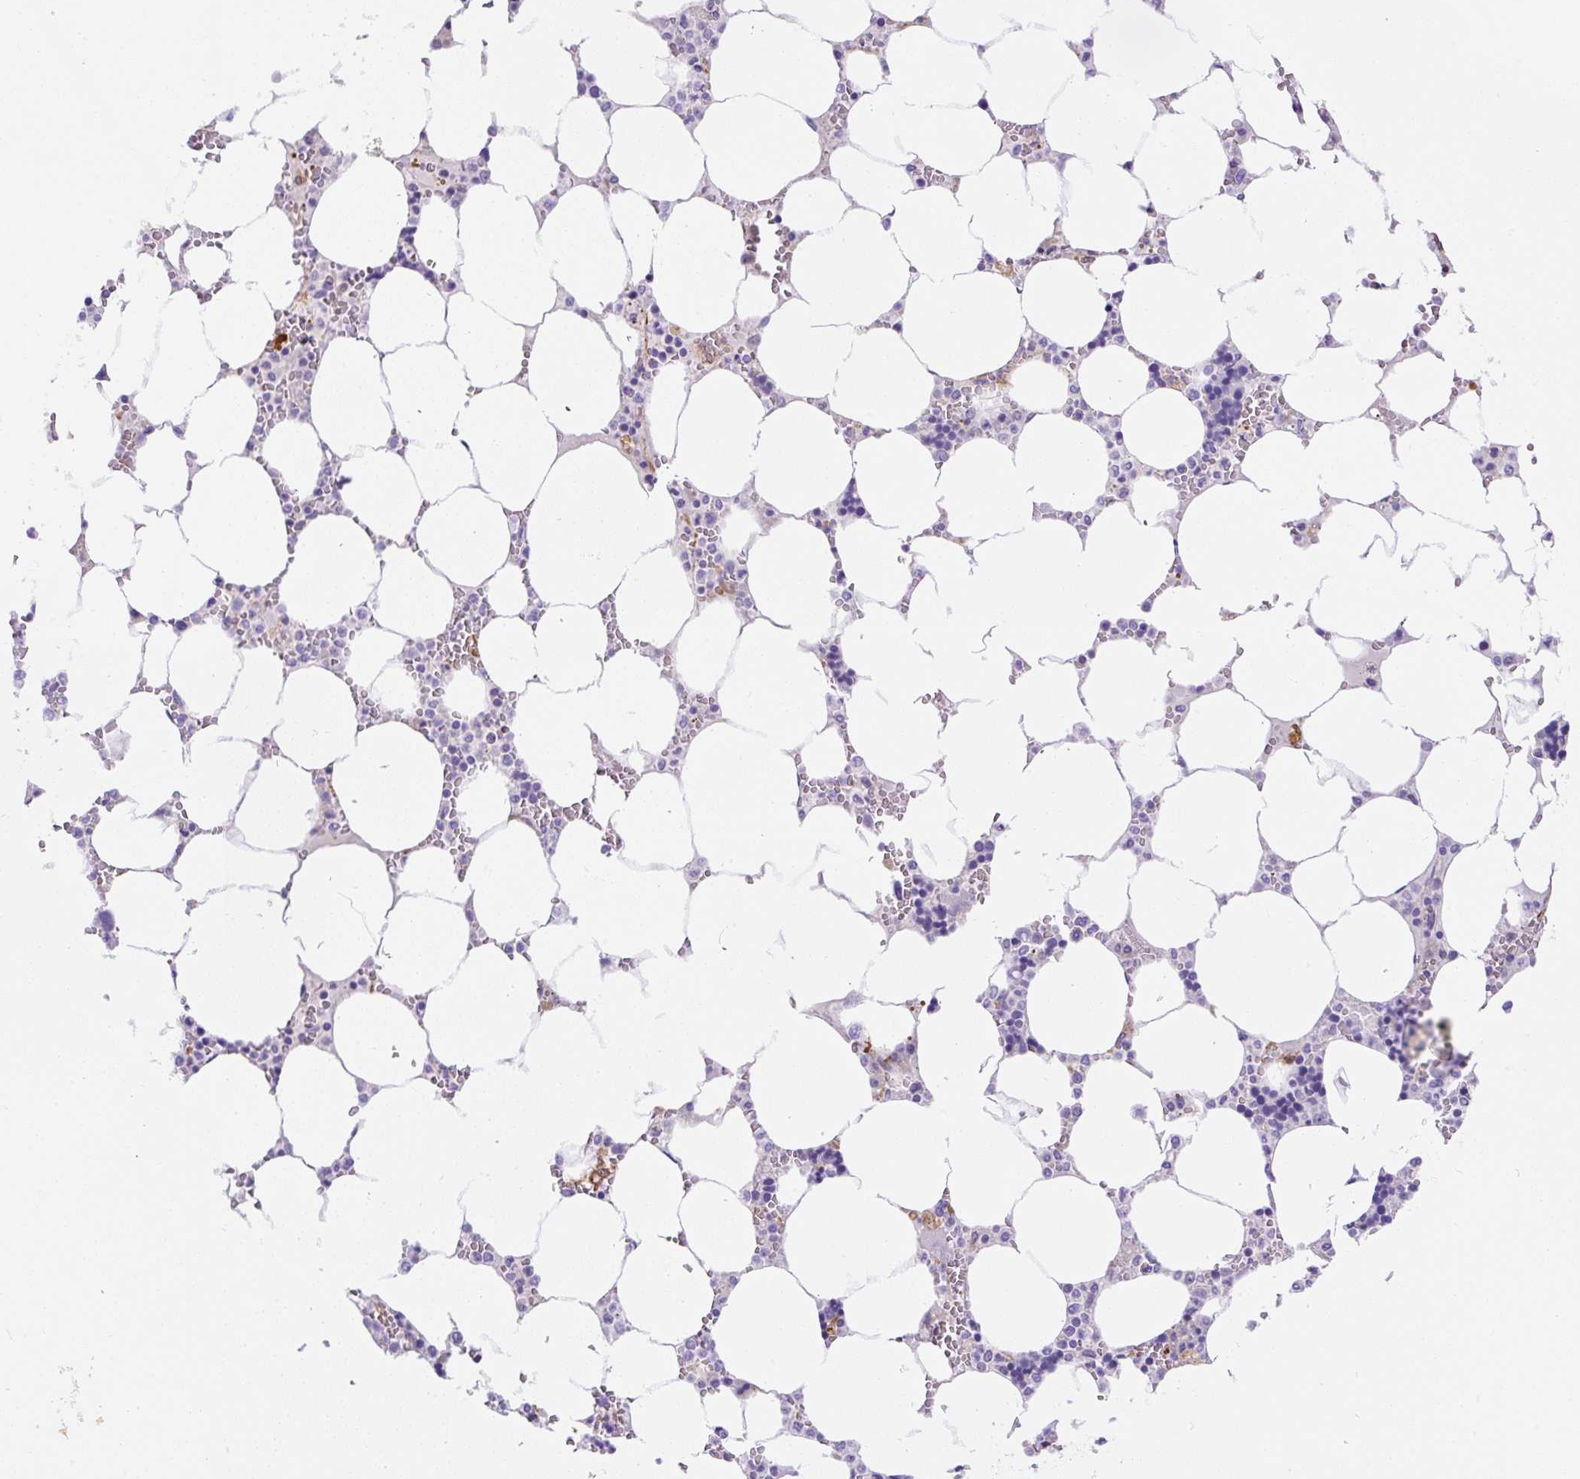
{"staining": {"intensity": "negative", "quantity": "none", "location": "none"}, "tissue": "bone marrow", "cell_type": "Hematopoietic cells", "image_type": "normal", "snomed": [{"axis": "morphology", "description": "Normal tissue, NOS"}, {"axis": "topography", "description": "Bone marrow"}], "caption": "The immunohistochemistry (IHC) photomicrograph has no significant staining in hematopoietic cells of bone marrow. Brightfield microscopy of IHC stained with DAB (brown) and hematoxylin (blue), captured at high magnification.", "gene": "ASB4", "patient": {"sex": "male", "age": 64}}